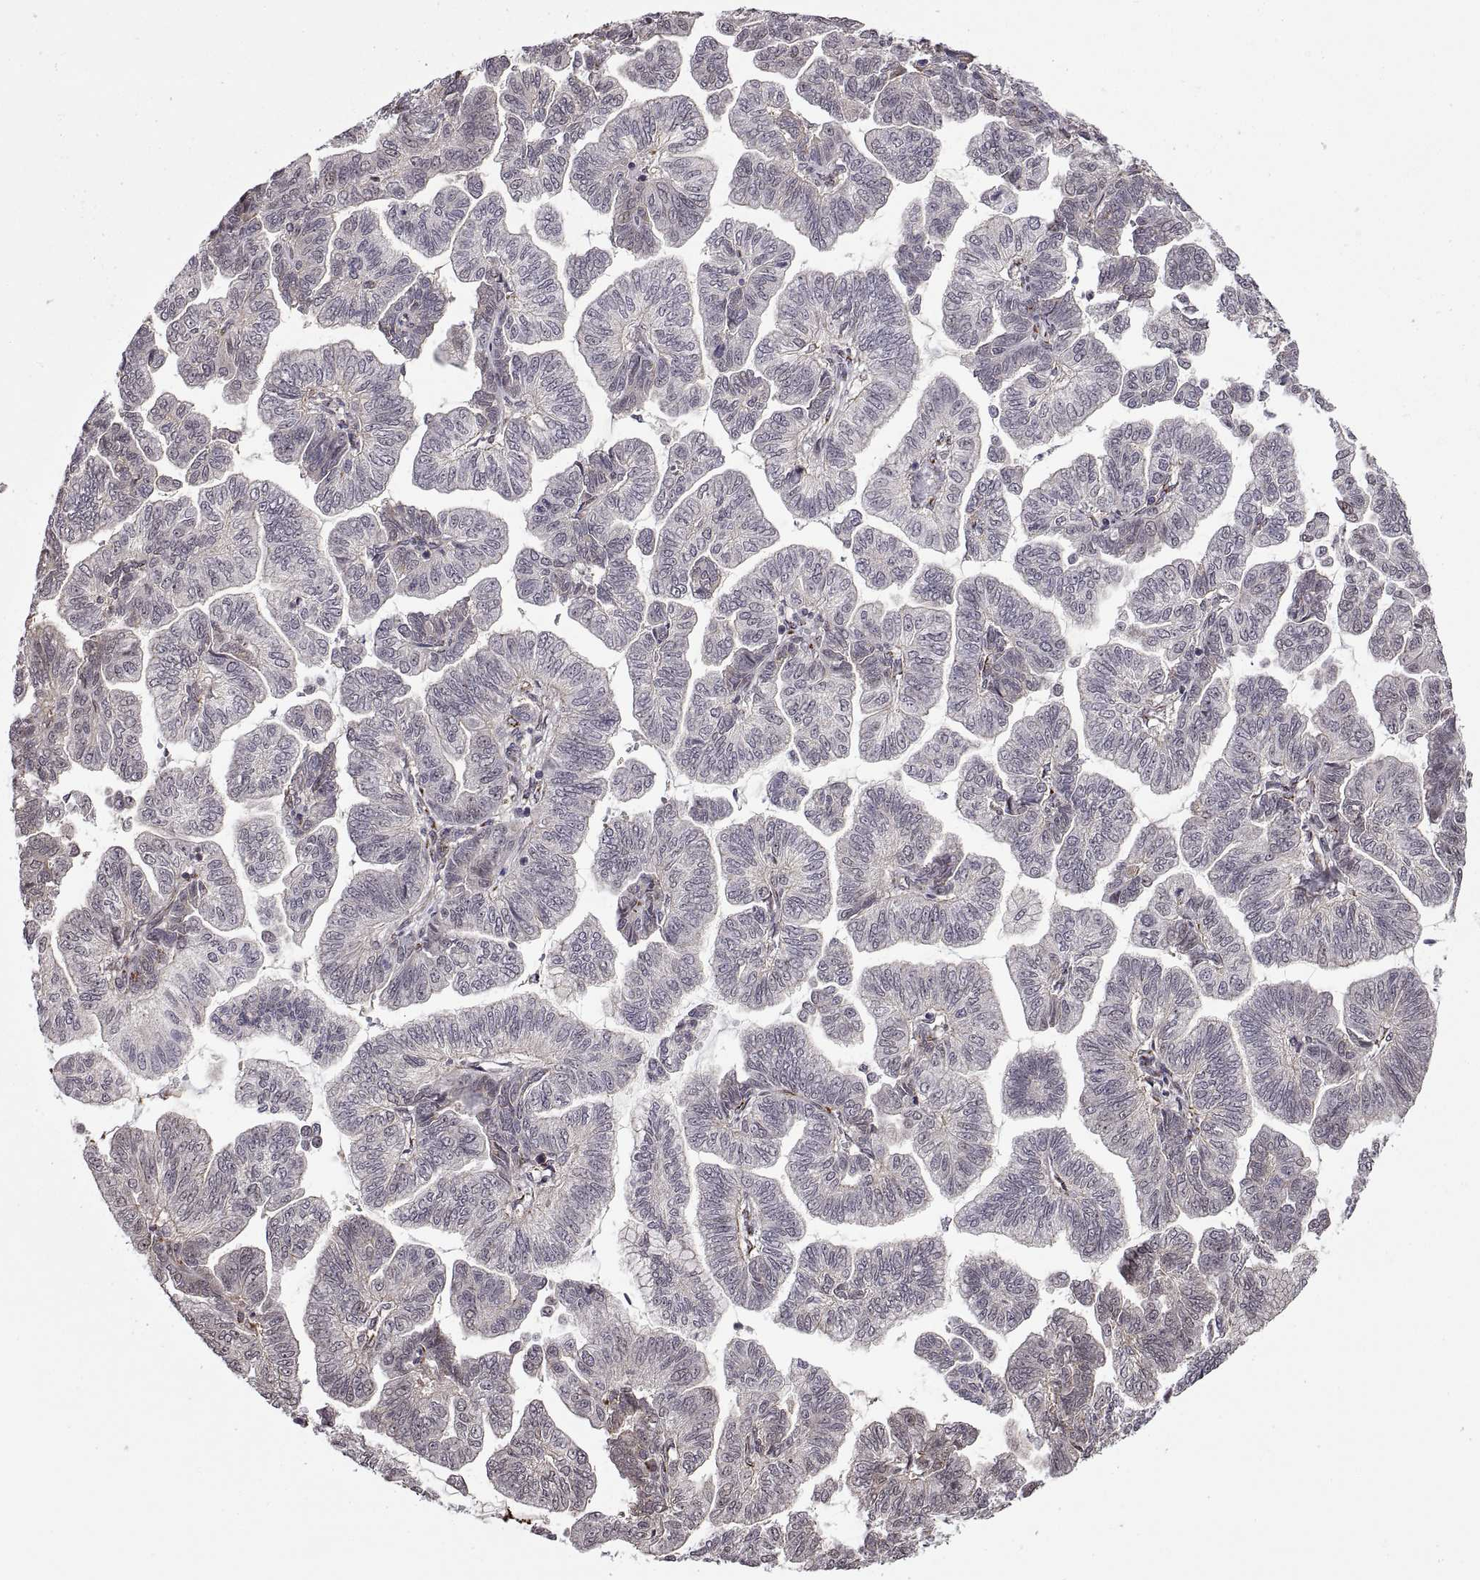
{"staining": {"intensity": "negative", "quantity": "none", "location": "none"}, "tissue": "stomach cancer", "cell_type": "Tumor cells", "image_type": "cancer", "snomed": [{"axis": "morphology", "description": "Adenocarcinoma, NOS"}, {"axis": "topography", "description": "Stomach"}], "caption": "High power microscopy histopathology image of an immunohistochemistry photomicrograph of stomach cancer (adenocarcinoma), revealing no significant expression in tumor cells. Brightfield microscopy of immunohistochemistry stained with DAB (3,3'-diaminobenzidine) (brown) and hematoxylin (blue), captured at high magnification.", "gene": "ARRB1", "patient": {"sex": "male", "age": 83}}